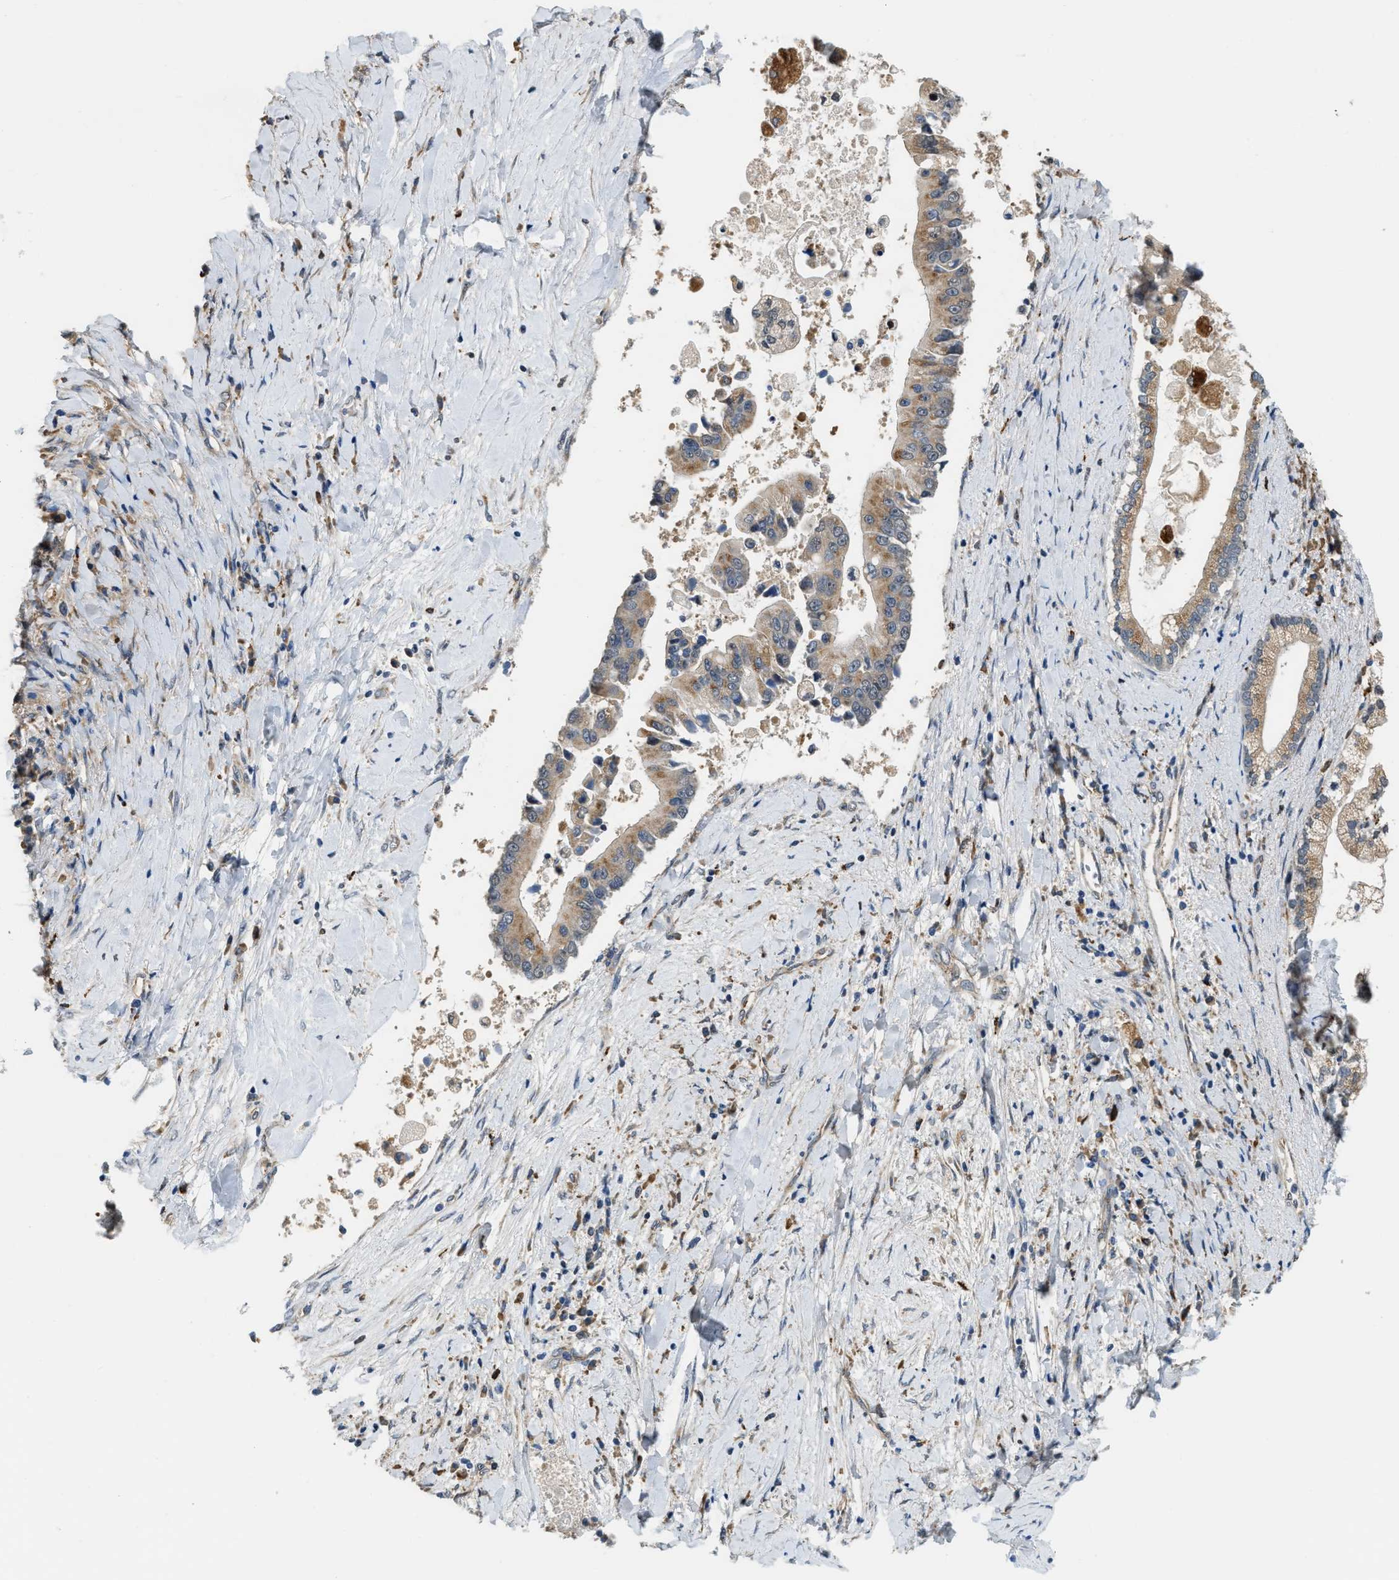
{"staining": {"intensity": "moderate", "quantity": ">75%", "location": "cytoplasmic/membranous"}, "tissue": "liver cancer", "cell_type": "Tumor cells", "image_type": "cancer", "snomed": [{"axis": "morphology", "description": "Cholangiocarcinoma"}, {"axis": "topography", "description": "Liver"}], "caption": "IHC staining of liver cholangiocarcinoma, which shows medium levels of moderate cytoplasmic/membranous positivity in approximately >75% of tumor cells indicating moderate cytoplasmic/membranous protein expression. The staining was performed using DAB (brown) for protein detection and nuclei were counterstained in hematoxylin (blue).", "gene": "STARD3NL", "patient": {"sex": "male", "age": 50}}